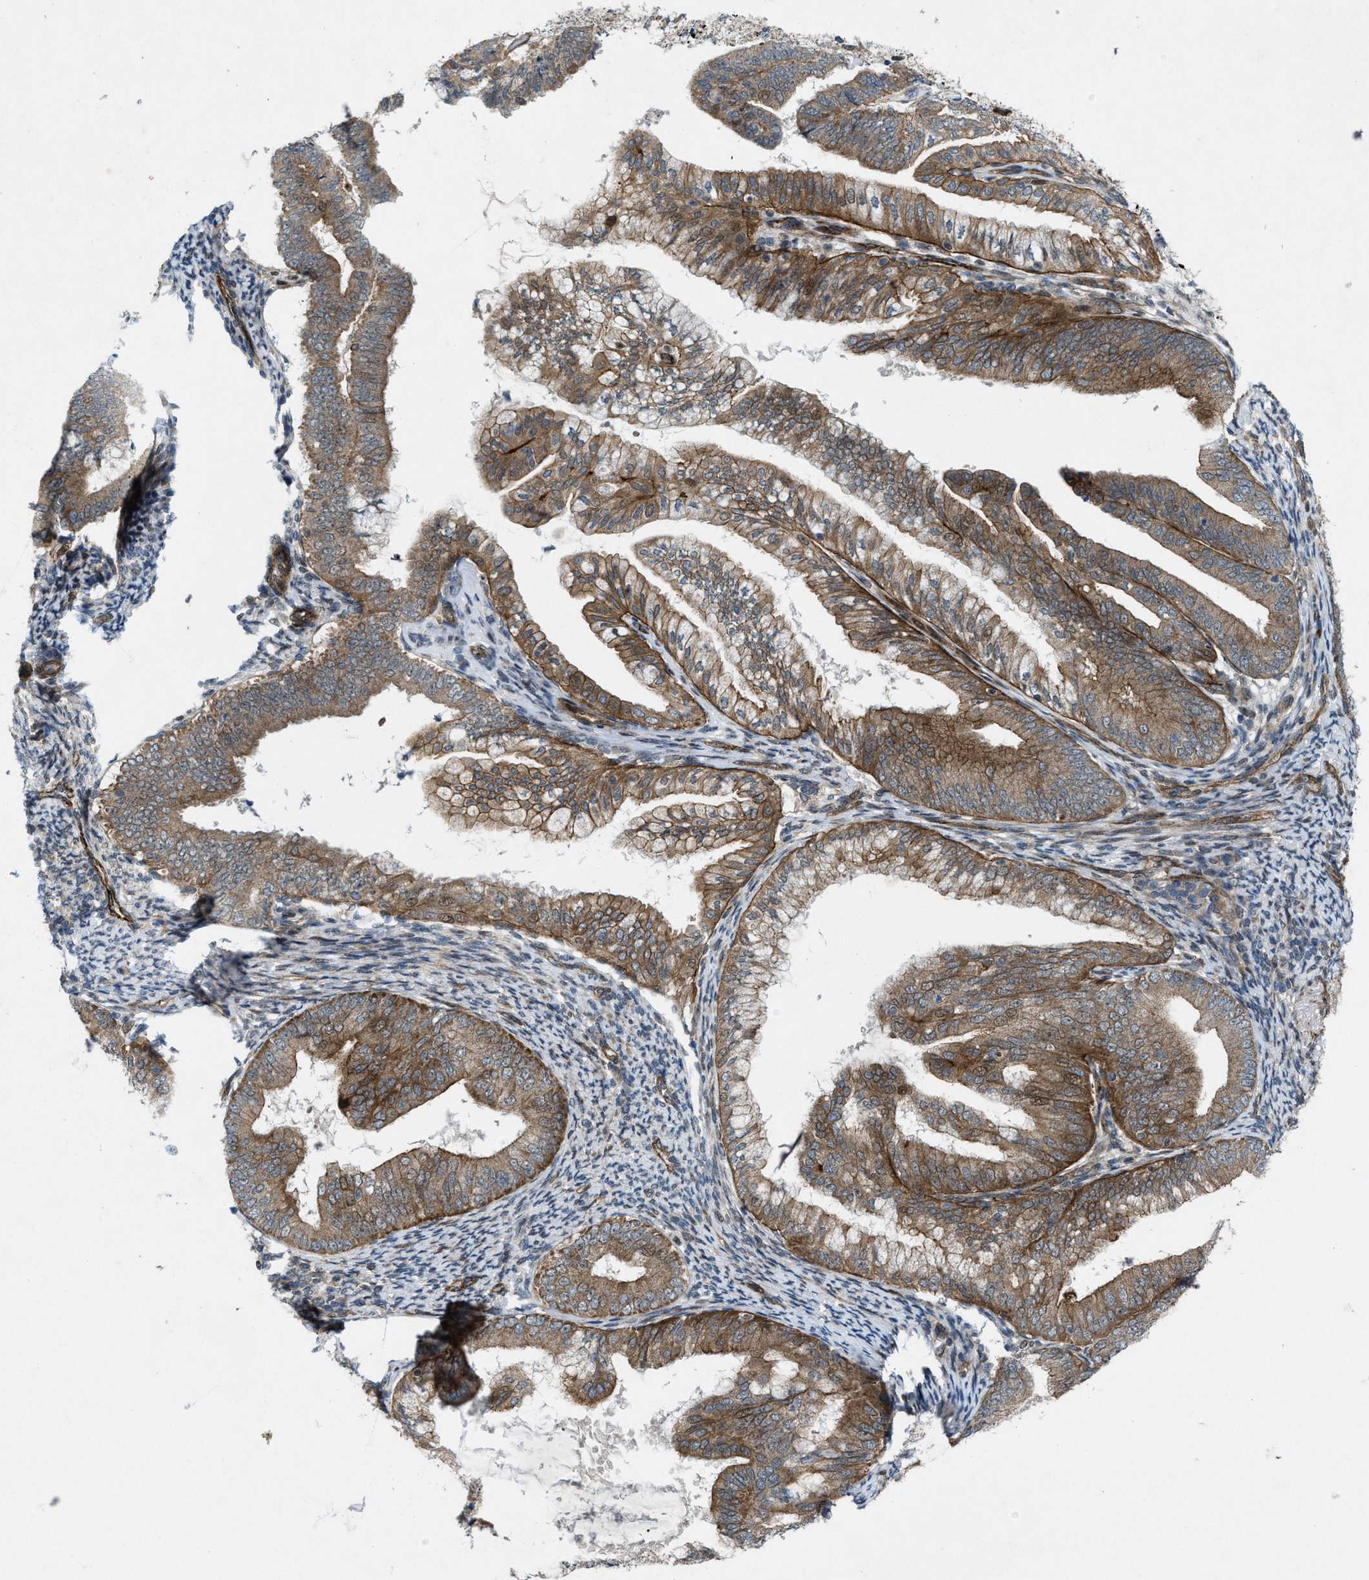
{"staining": {"intensity": "moderate", "quantity": ">75%", "location": "cytoplasmic/membranous"}, "tissue": "endometrial cancer", "cell_type": "Tumor cells", "image_type": "cancer", "snomed": [{"axis": "morphology", "description": "Adenocarcinoma, NOS"}, {"axis": "topography", "description": "Endometrium"}], "caption": "An image of human endometrial adenocarcinoma stained for a protein demonstrates moderate cytoplasmic/membranous brown staining in tumor cells.", "gene": "URGCP", "patient": {"sex": "female", "age": 63}}